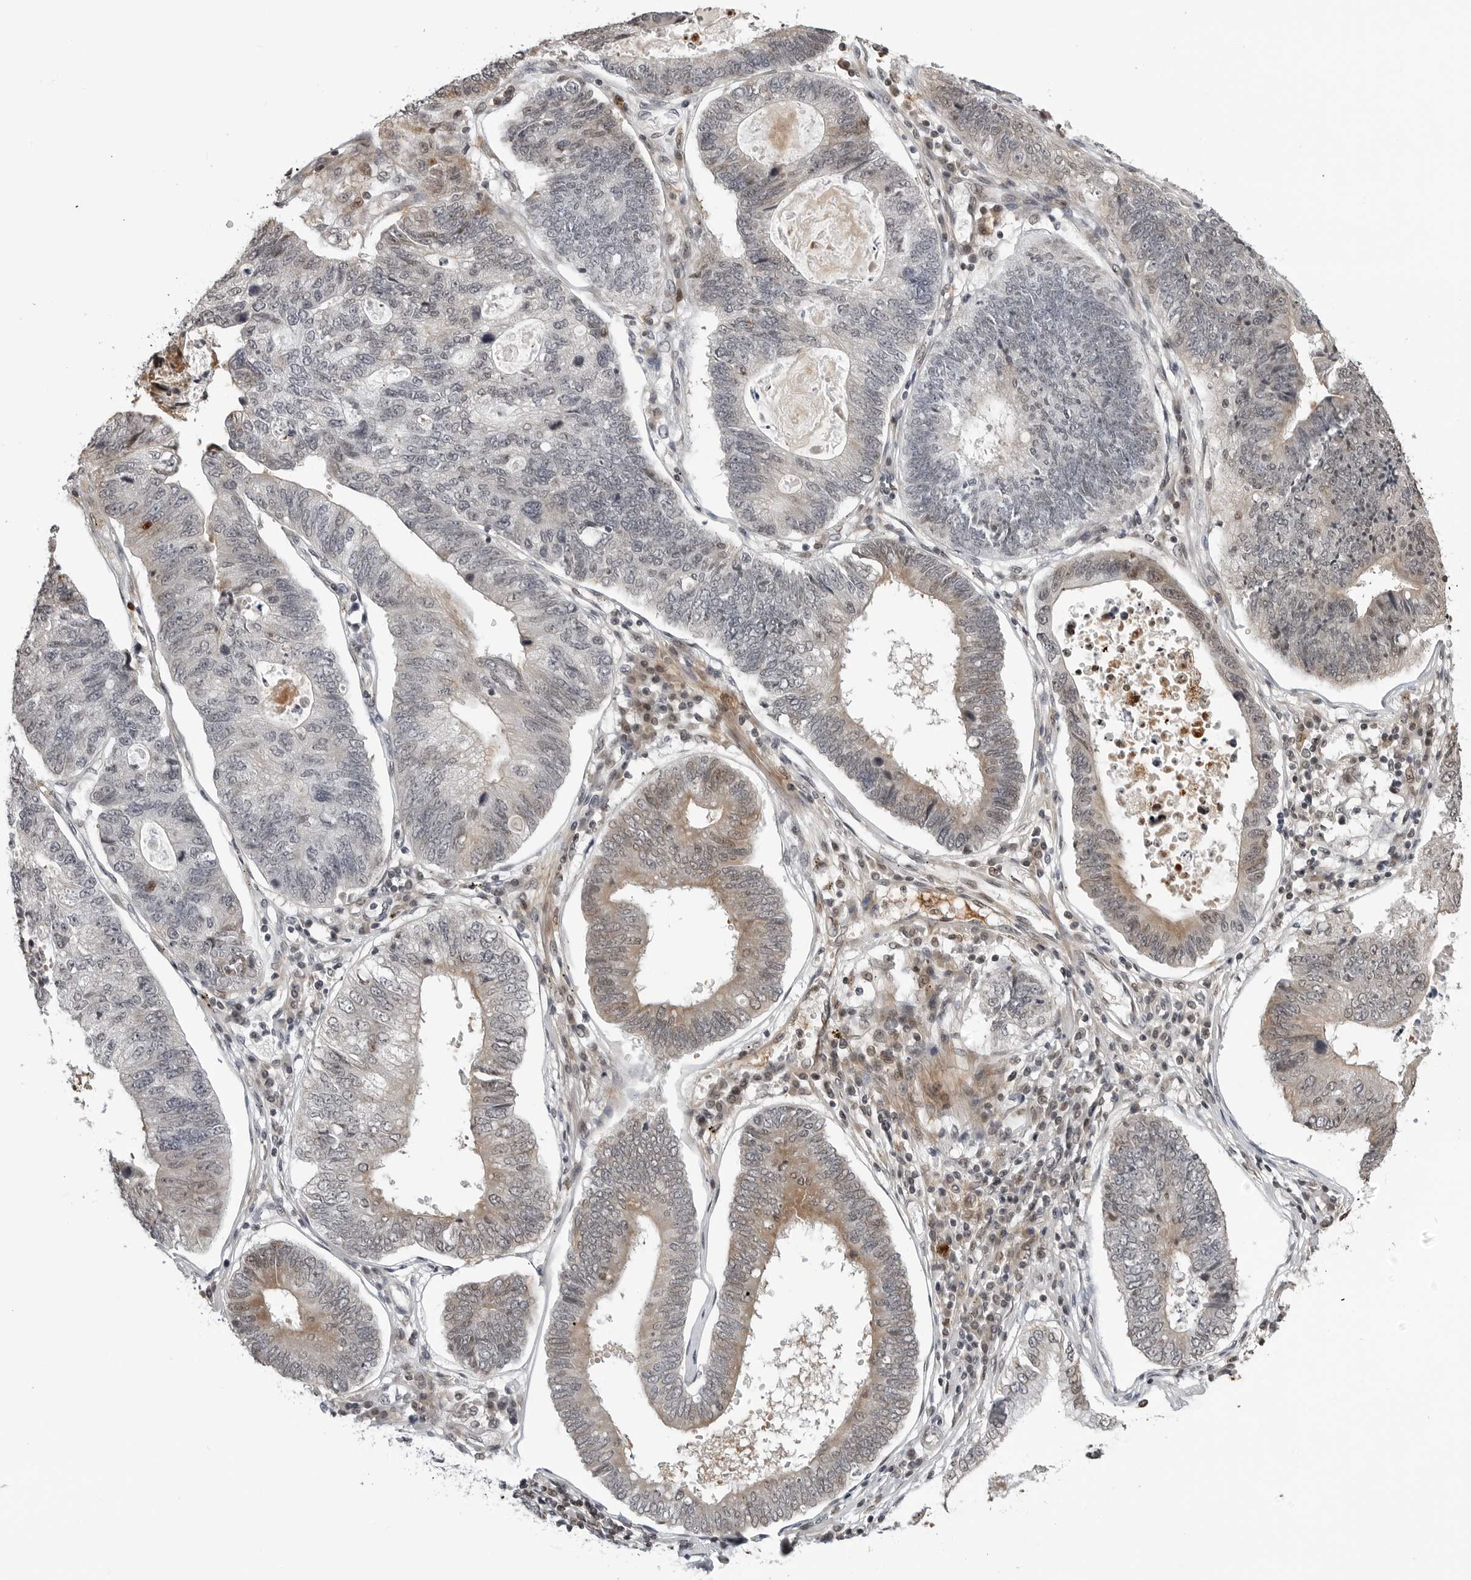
{"staining": {"intensity": "moderate", "quantity": "<25%", "location": "cytoplasmic/membranous"}, "tissue": "stomach cancer", "cell_type": "Tumor cells", "image_type": "cancer", "snomed": [{"axis": "morphology", "description": "Adenocarcinoma, NOS"}, {"axis": "topography", "description": "Stomach"}], "caption": "Human stomach cancer (adenocarcinoma) stained for a protein (brown) reveals moderate cytoplasmic/membranous positive expression in approximately <25% of tumor cells.", "gene": "CXCR5", "patient": {"sex": "male", "age": 59}}